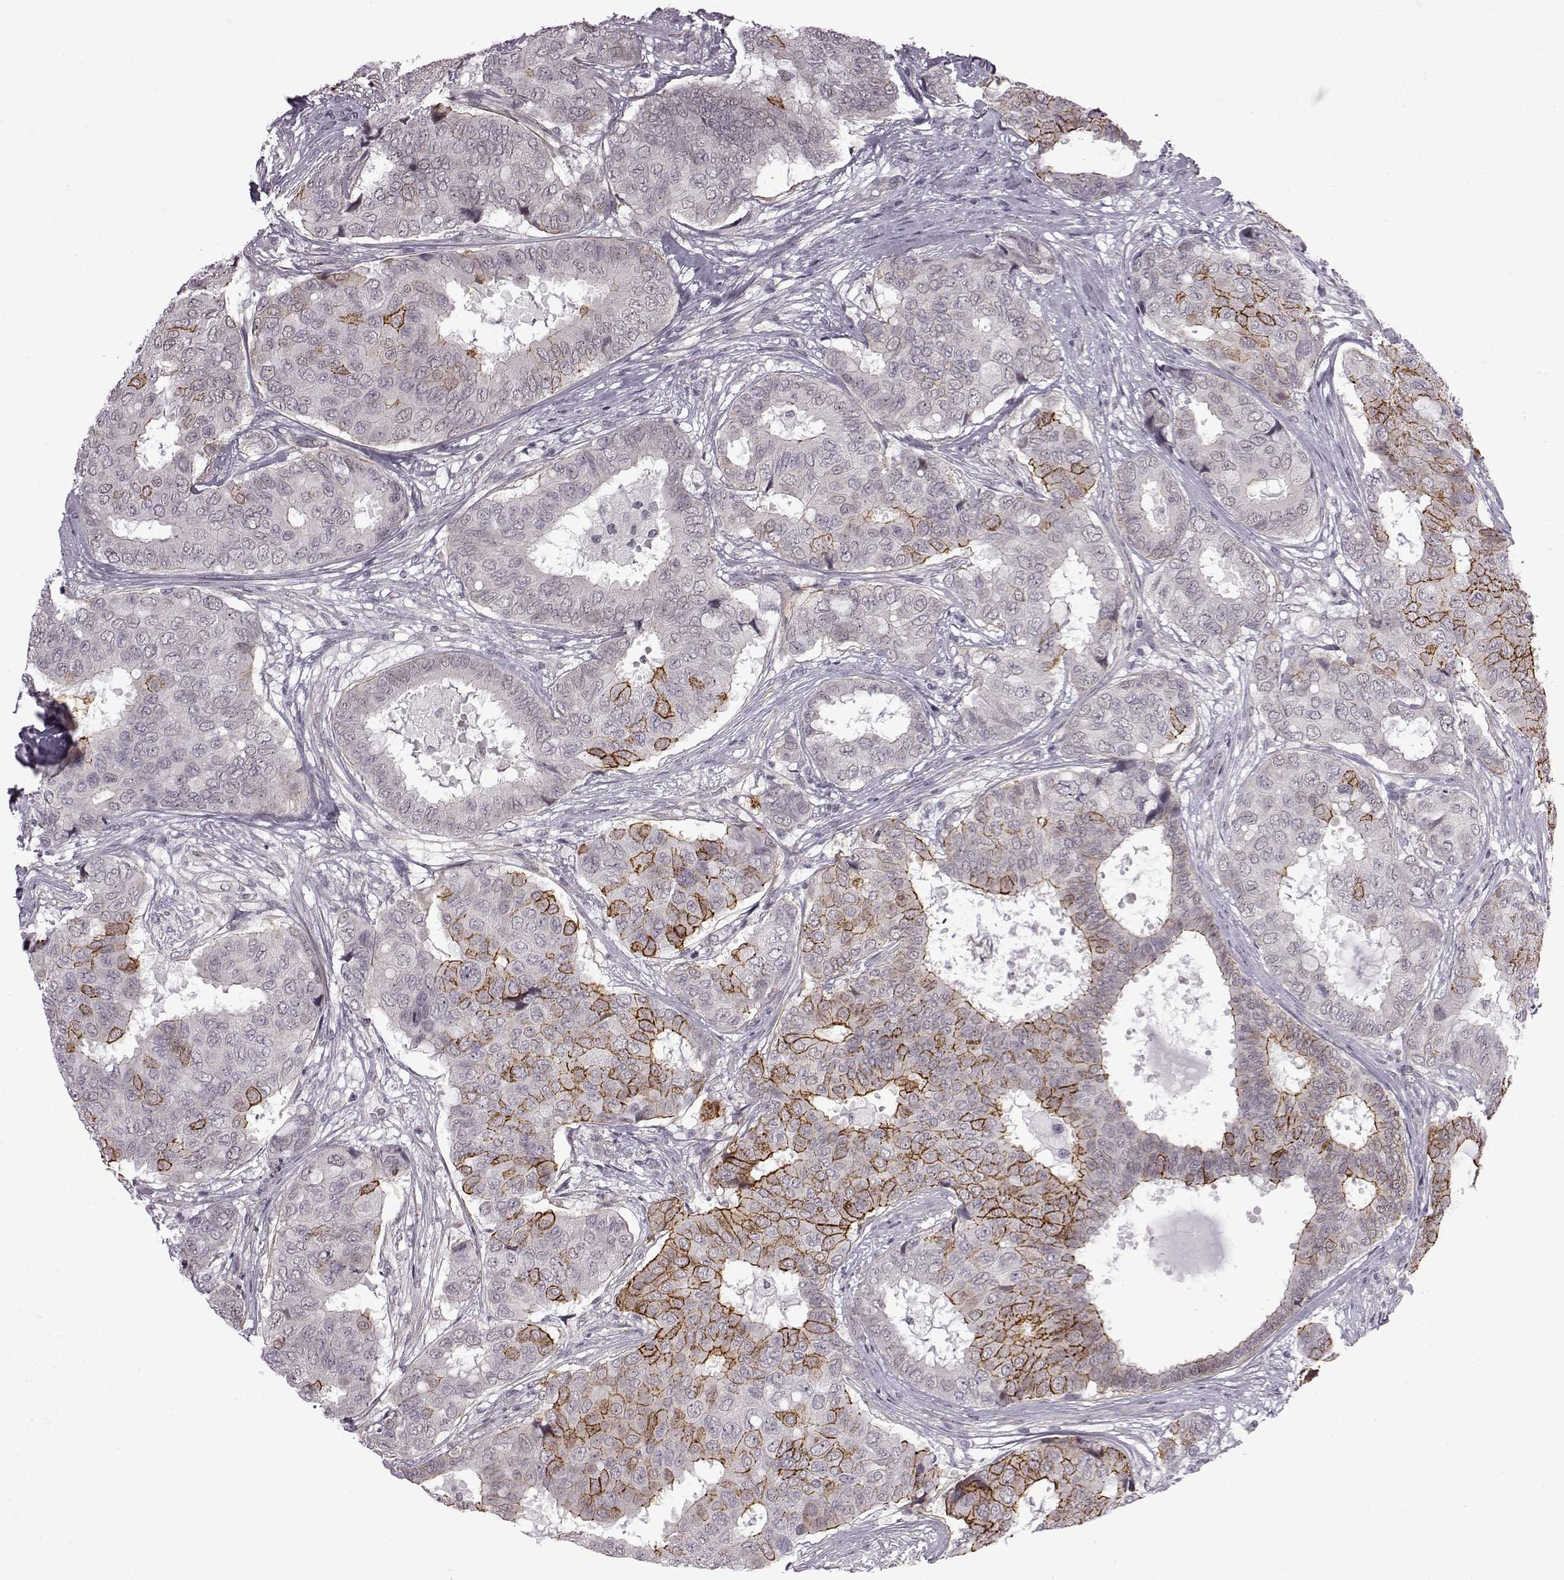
{"staining": {"intensity": "strong", "quantity": "<25%", "location": "cytoplasmic/membranous"}, "tissue": "breast cancer", "cell_type": "Tumor cells", "image_type": "cancer", "snomed": [{"axis": "morphology", "description": "Duct carcinoma"}, {"axis": "topography", "description": "Breast"}], "caption": "Protein staining of breast cancer tissue demonstrates strong cytoplasmic/membranous expression in about <25% of tumor cells. The staining was performed using DAB to visualize the protein expression in brown, while the nuclei were stained in blue with hematoxylin (Magnification: 20x).", "gene": "SYNPO2", "patient": {"sex": "female", "age": 75}}